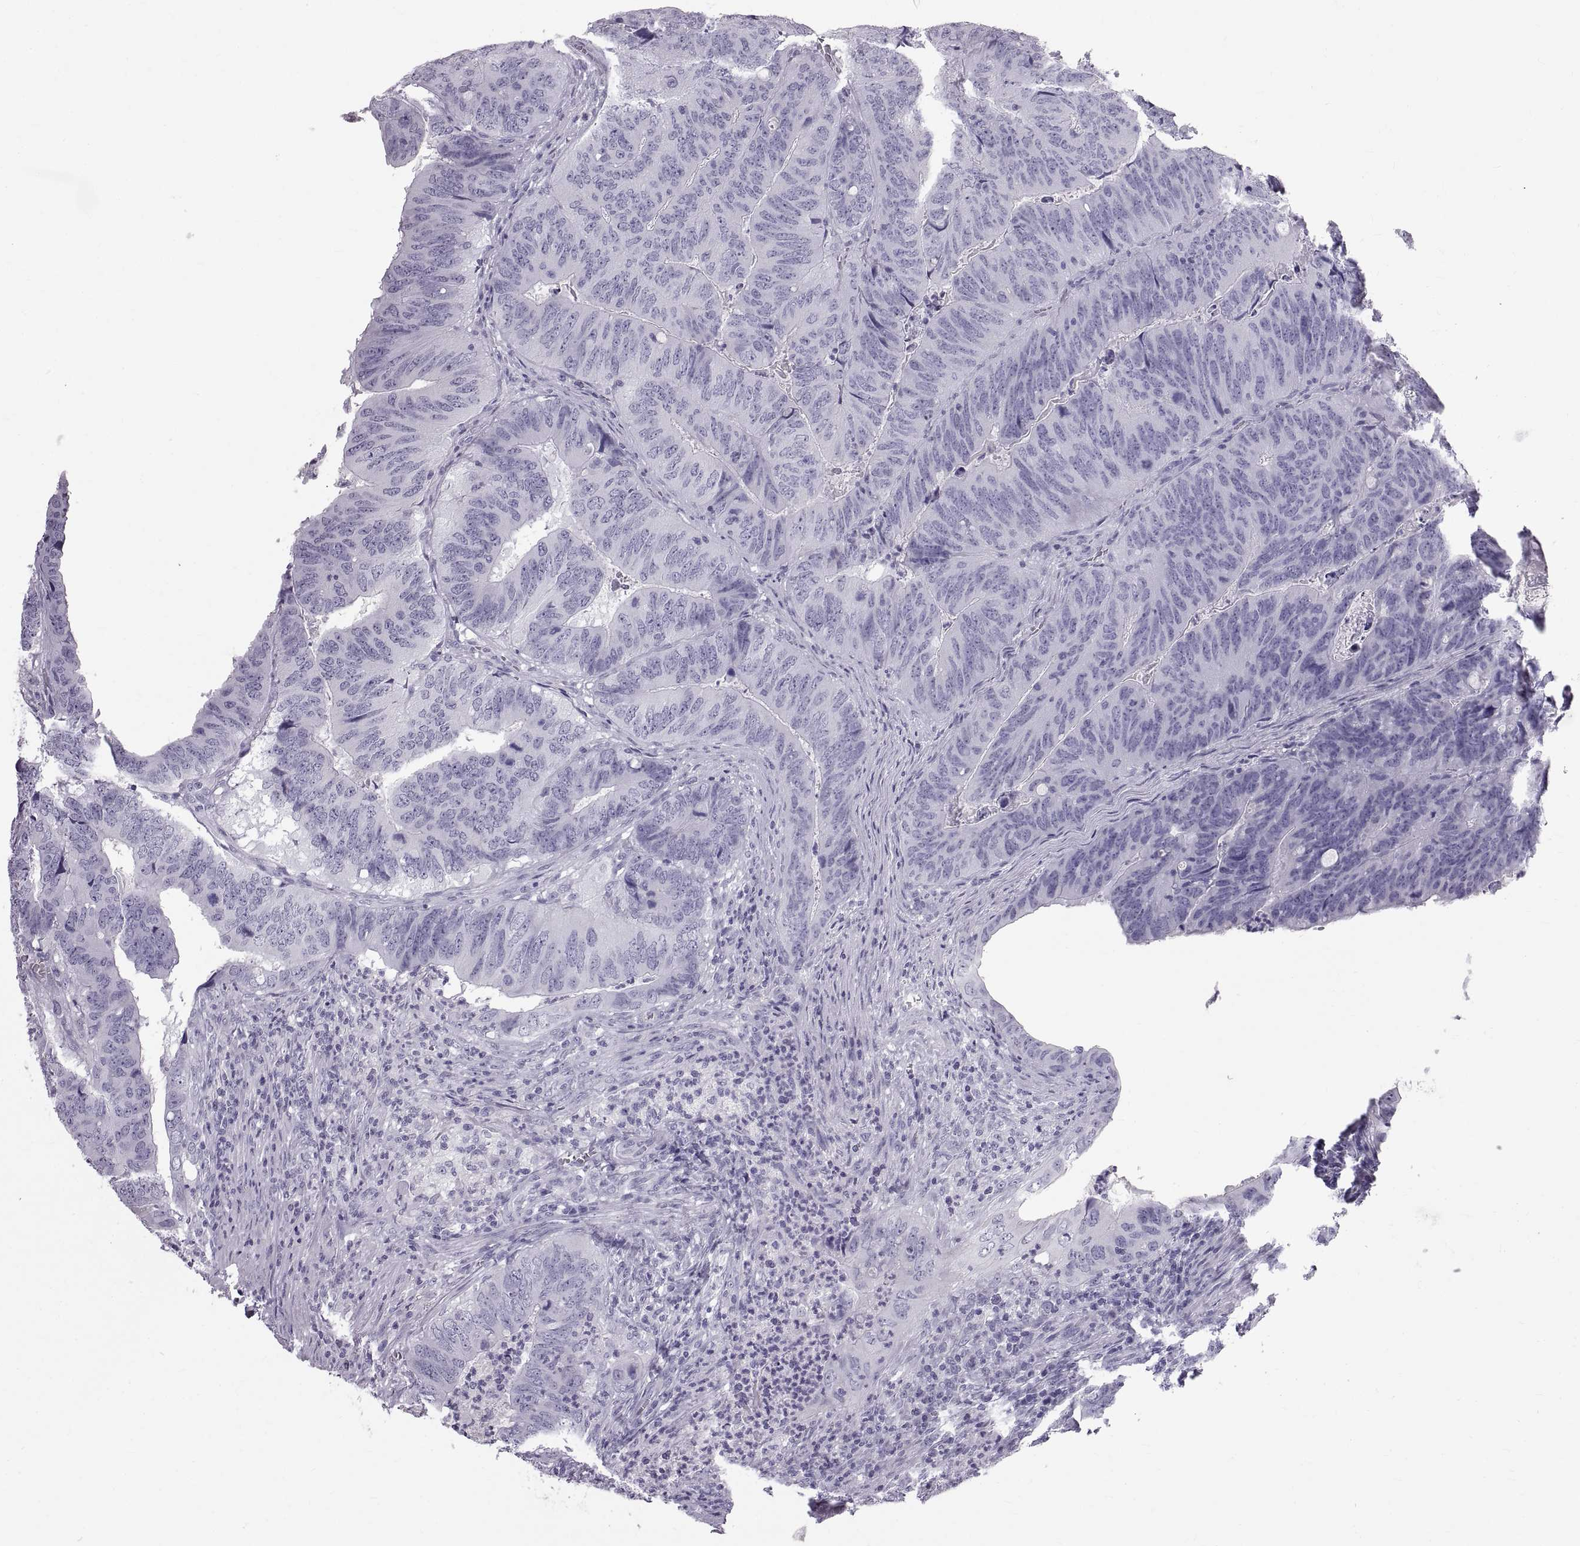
{"staining": {"intensity": "negative", "quantity": "none", "location": "none"}, "tissue": "colorectal cancer", "cell_type": "Tumor cells", "image_type": "cancer", "snomed": [{"axis": "morphology", "description": "Adenocarcinoma, NOS"}, {"axis": "topography", "description": "Colon"}], "caption": "This is an immunohistochemistry micrograph of adenocarcinoma (colorectal). There is no staining in tumor cells.", "gene": "WFDC8", "patient": {"sex": "male", "age": 79}}